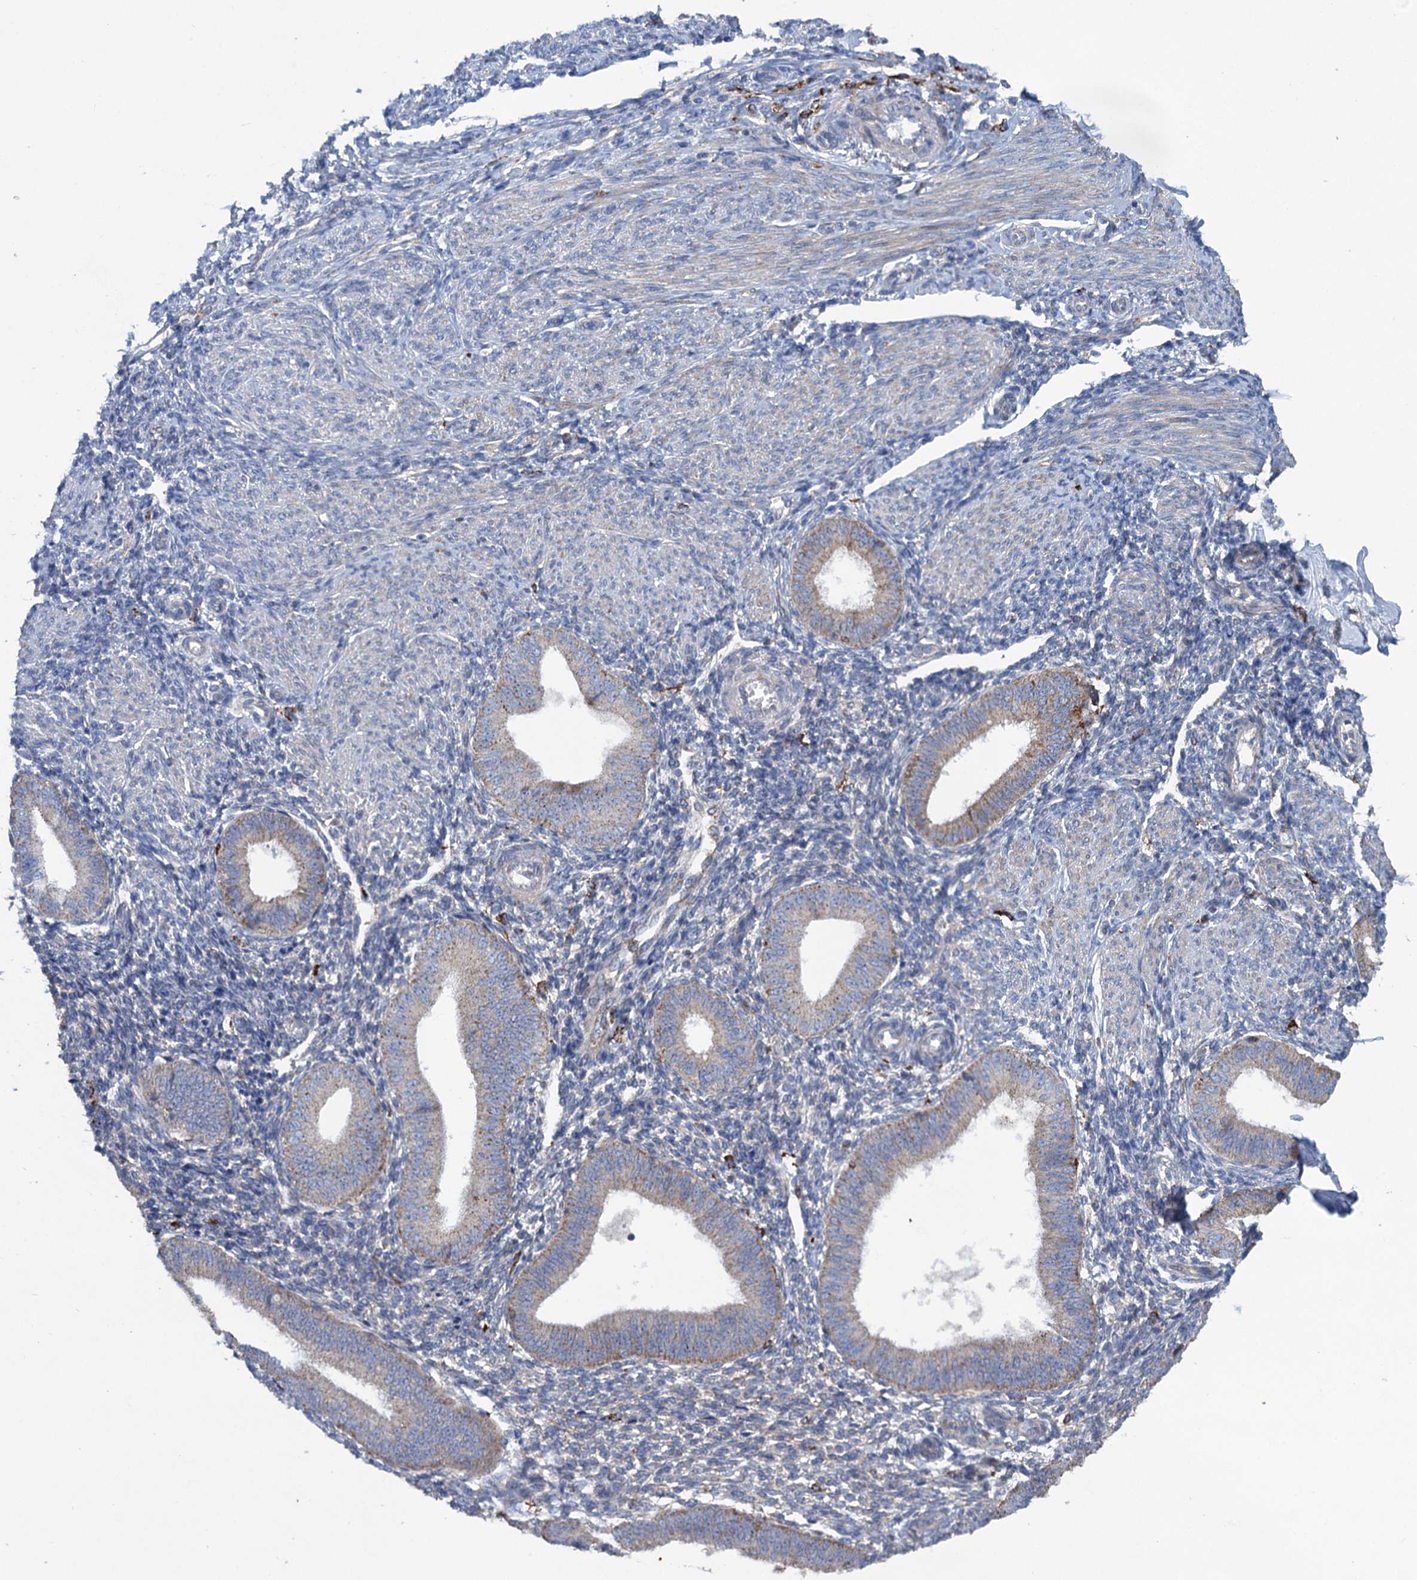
{"staining": {"intensity": "negative", "quantity": "none", "location": "none"}, "tissue": "endometrium", "cell_type": "Cells in endometrial stroma", "image_type": "normal", "snomed": [{"axis": "morphology", "description": "Normal tissue, NOS"}, {"axis": "topography", "description": "Uterus"}, {"axis": "topography", "description": "Endometrium"}], "caption": "This is a image of immunohistochemistry (IHC) staining of unremarkable endometrium, which shows no positivity in cells in endometrial stroma. The staining is performed using DAB brown chromogen with nuclei counter-stained in using hematoxylin.", "gene": "TXNDC11", "patient": {"sex": "female", "age": 48}}